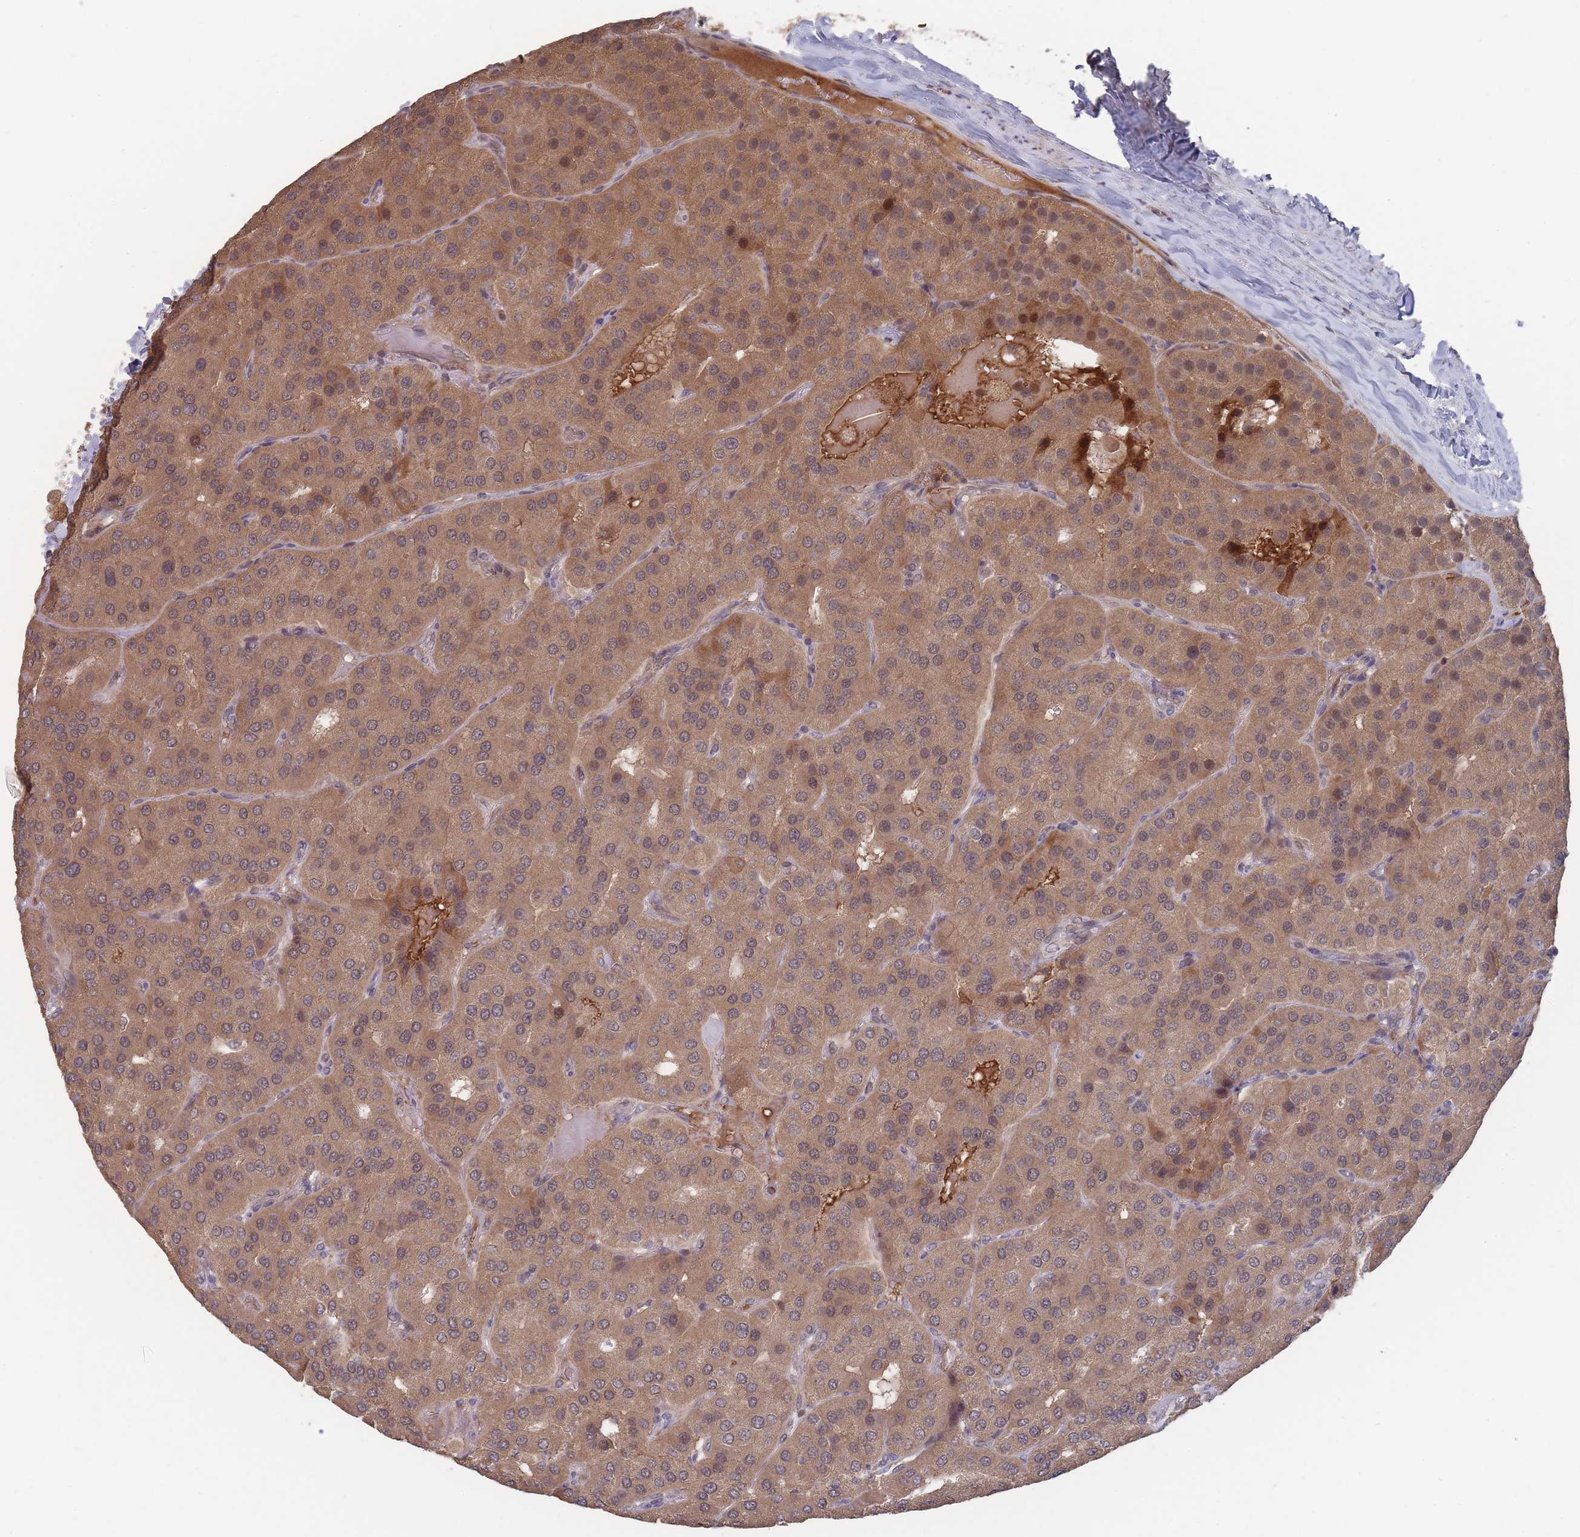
{"staining": {"intensity": "moderate", "quantity": ">75%", "location": "cytoplasmic/membranous"}, "tissue": "parathyroid gland", "cell_type": "Glandular cells", "image_type": "normal", "snomed": [{"axis": "morphology", "description": "Normal tissue, NOS"}, {"axis": "morphology", "description": "Adenoma, NOS"}, {"axis": "topography", "description": "Parathyroid gland"}], "caption": "Immunohistochemistry micrograph of normal human parathyroid gland stained for a protein (brown), which exhibits medium levels of moderate cytoplasmic/membranous positivity in approximately >75% of glandular cells.", "gene": "SF3B1", "patient": {"sex": "female", "age": 86}}